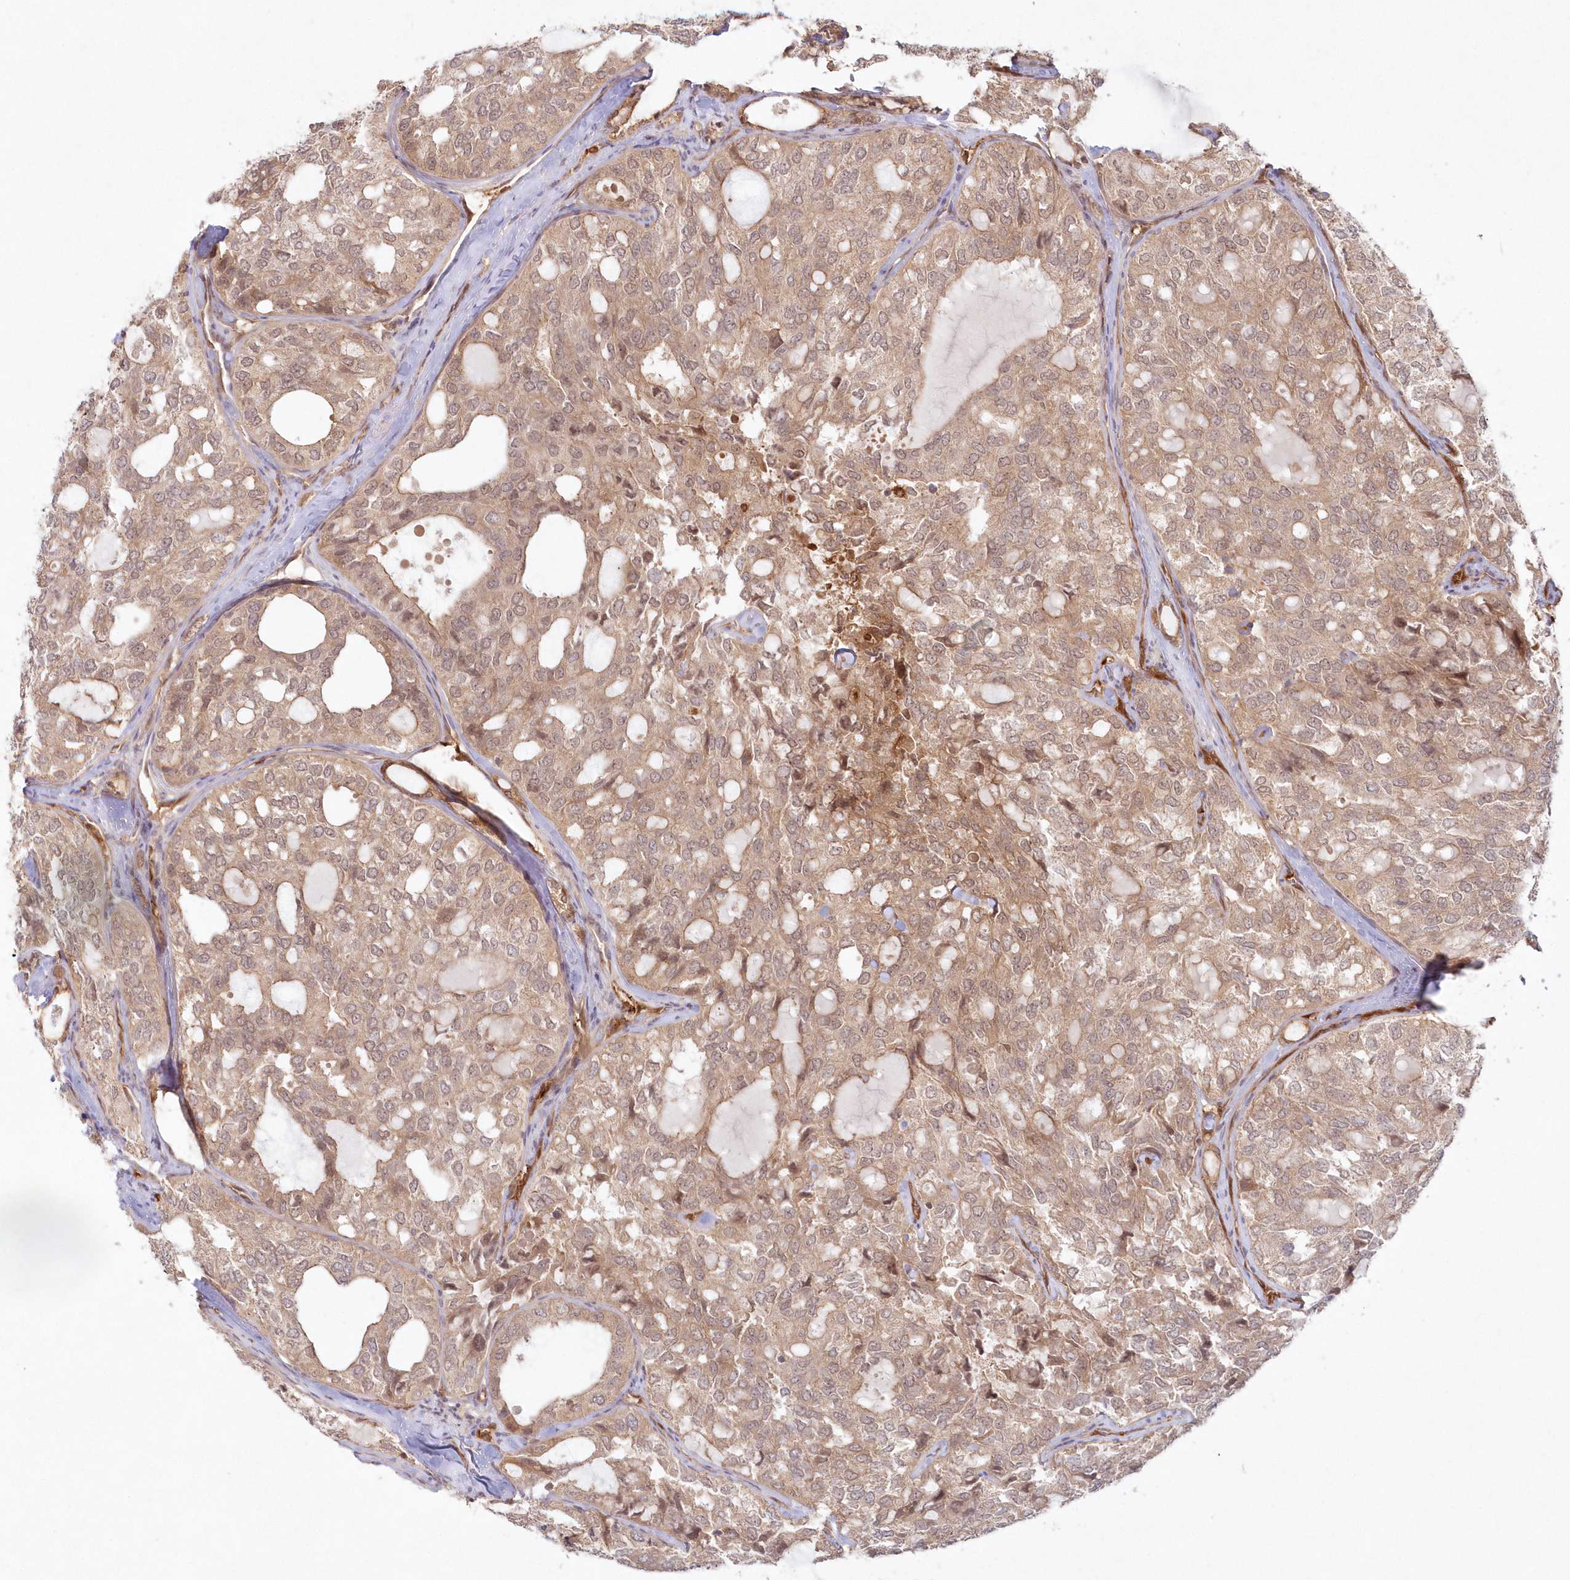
{"staining": {"intensity": "weak", "quantity": ">75%", "location": "cytoplasmic/membranous,nuclear"}, "tissue": "thyroid cancer", "cell_type": "Tumor cells", "image_type": "cancer", "snomed": [{"axis": "morphology", "description": "Follicular adenoma carcinoma, NOS"}, {"axis": "topography", "description": "Thyroid gland"}], "caption": "Immunohistochemistry histopathology image of neoplastic tissue: human thyroid cancer (follicular adenoma carcinoma) stained using IHC demonstrates low levels of weak protein expression localized specifically in the cytoplasmic/membranous and nuclear of tumor cells, appearing as a cytoplasmic/membranous and nuclear brown color.", "gene": "GBE1", "patient": {"sex": "male", "age": 75}}